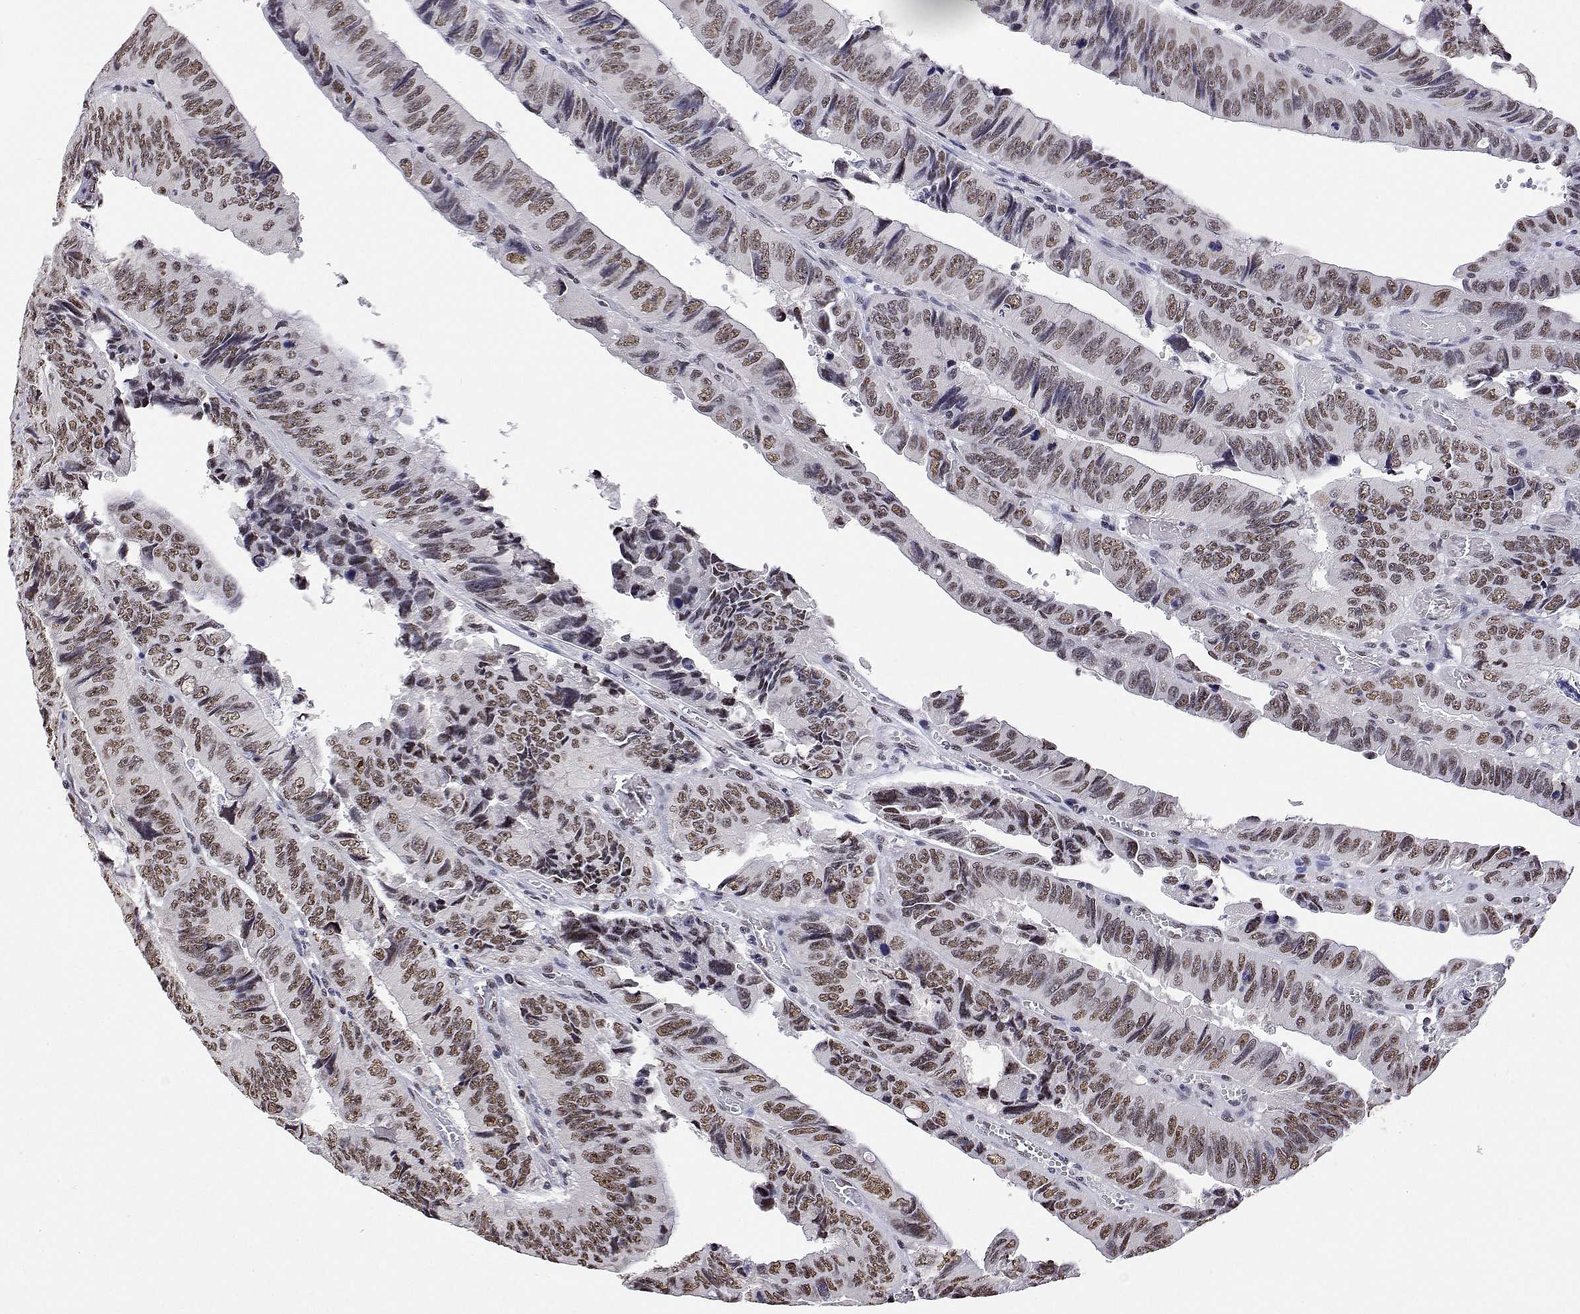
{"staining": {"intensity": "moderate", "quantity": ">75%", "location": "nuclear"}, "tissue": "colorectal cancer", "cell_type": "Tumor cells", "image_type": "cancer", "snomed": [{"axis": "morphology", "description": "Adenocarcinoma, NOS"}, {"axis": "topography", "description": "Colon"}], "caption": "Immunohistochemistry image of colorectal adenocarcinoma stained for a protein (brown), which reveals medium levels of moderate nuclear staining in about >75% of tumor cells.", "gene": "ADAR", "patient": {"sex": "male", "age": 65}}